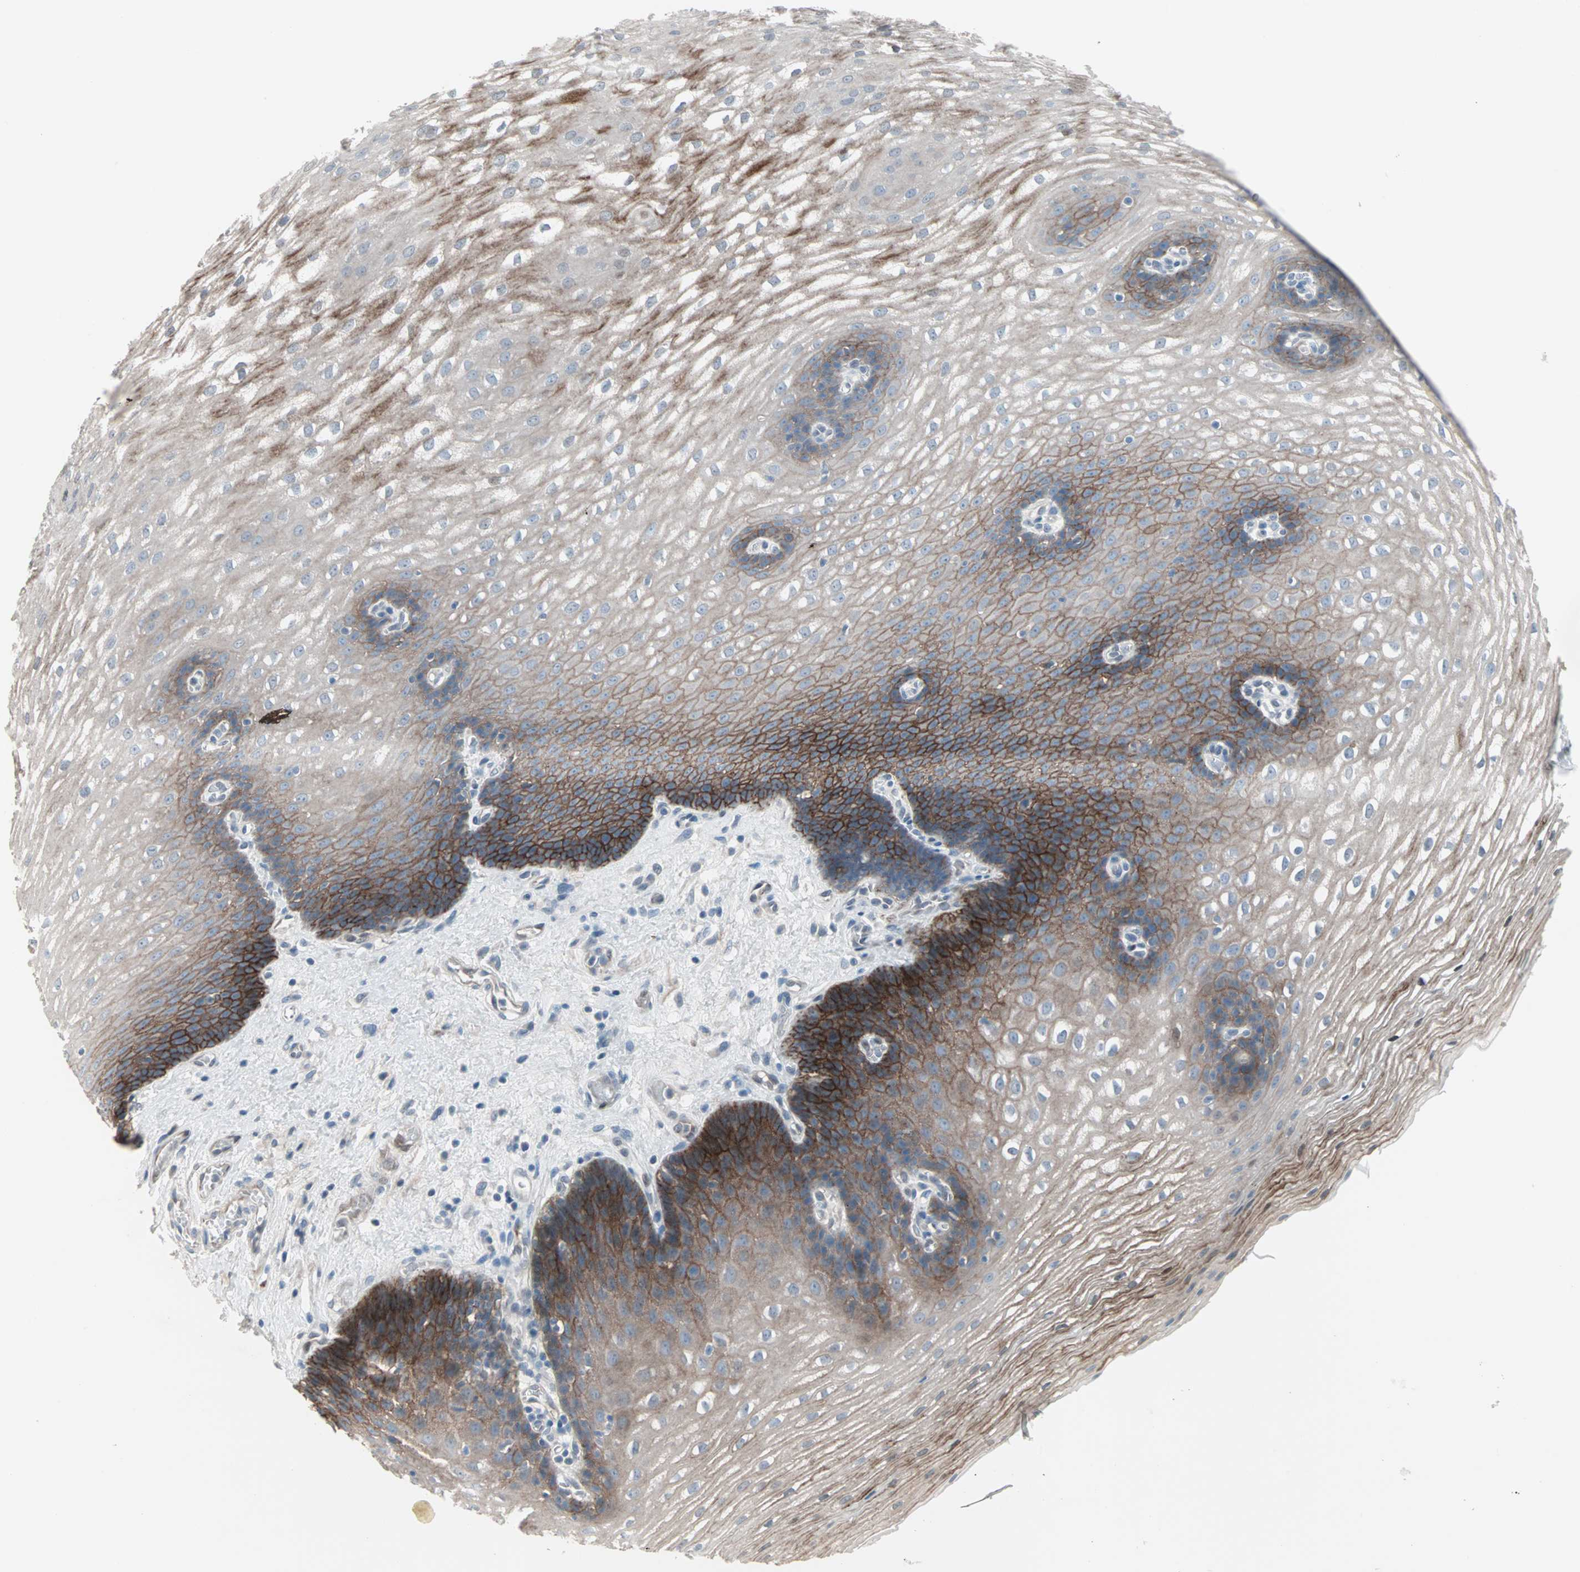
{"staining": {"intensity": "strong", "quantity": "25%-75%", "location": "cytoplasmic/membranous"}, "tissue": "esophagus", "cell_type": "Squamous epithelial cells", "image_type": "normal", "snomed": [{"axis": "morphology", "description": "Normal tissue, NOS"}, {"axis": "topography", "description": "Esophagus"}], "caption": "IHC image of benign human esophagus stained for a protein (brown), which demonstrates high levels of strong cytoplasmic/membranous staining in about 25%-75% of squamous epithelial cells.", "gene": "CAND2", "patient": {"sex": "male", "age": 48}}